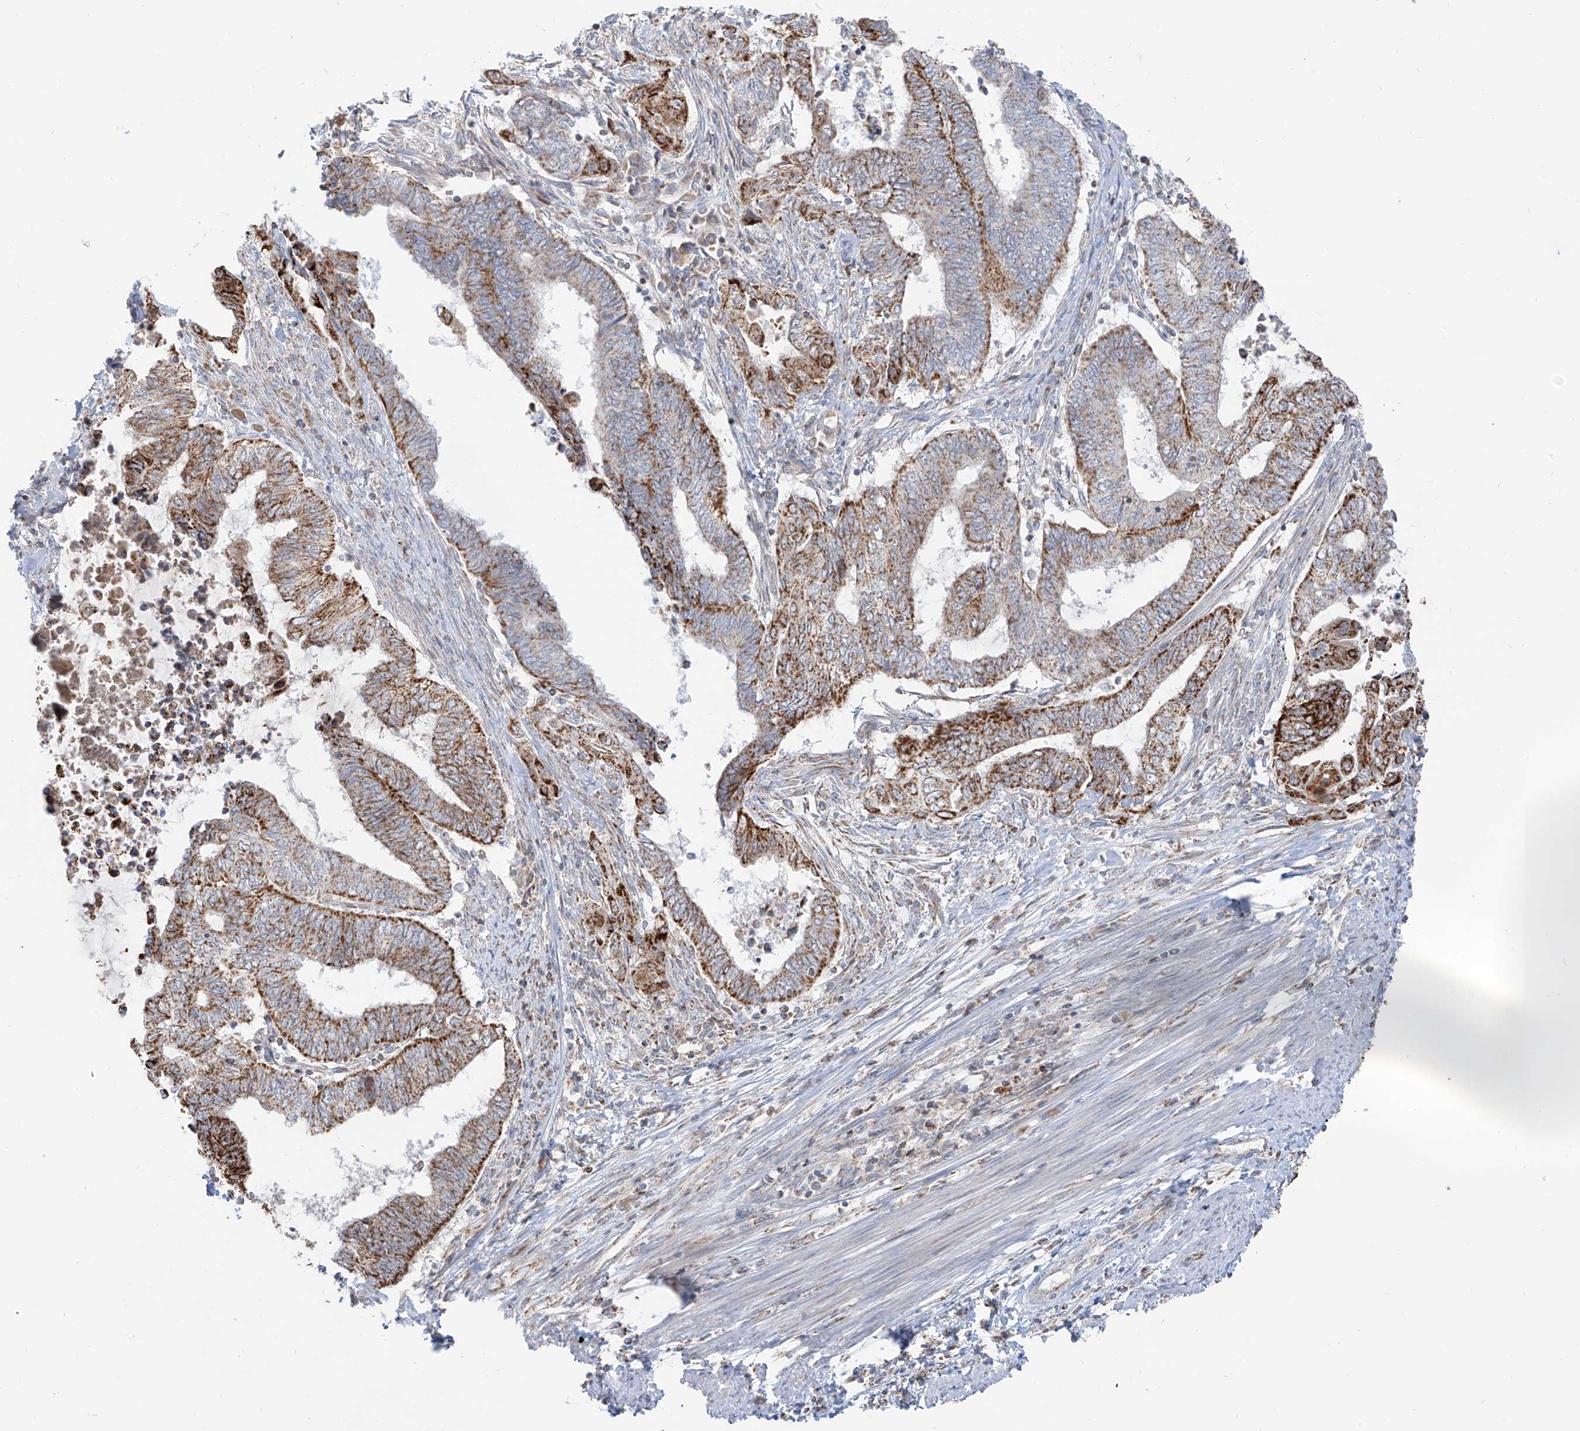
{"staining": {"intensity": "moderate", "quantity": ">75%", "location": "cytoplasmic/membranous"}, "tissue": "endometrial cancer", "cell_type": "Tumor cells", "image_type": "cancer", "snomed": [{"axis": "morphology", "description": "Adenocarcinoma, NOS"}, {"axis": "topography", "description": "Uterus"}, {"axis": "topography", "description": "Endometrium"}], "caption": "Immunohistochemistry (IHC) histopathology image of neoplastic tissue: endometrial adenocarcinoma stained using immunohistochemistry (IHC) reveals medium levels of moderate protein expression localized specifically in the cytoplasmic/membranous of tumor cells, appearing as a cytoplasmic/membranous brown color.", "gene": "ETHE1", "patient": {"sex": "female", "age": 70}}